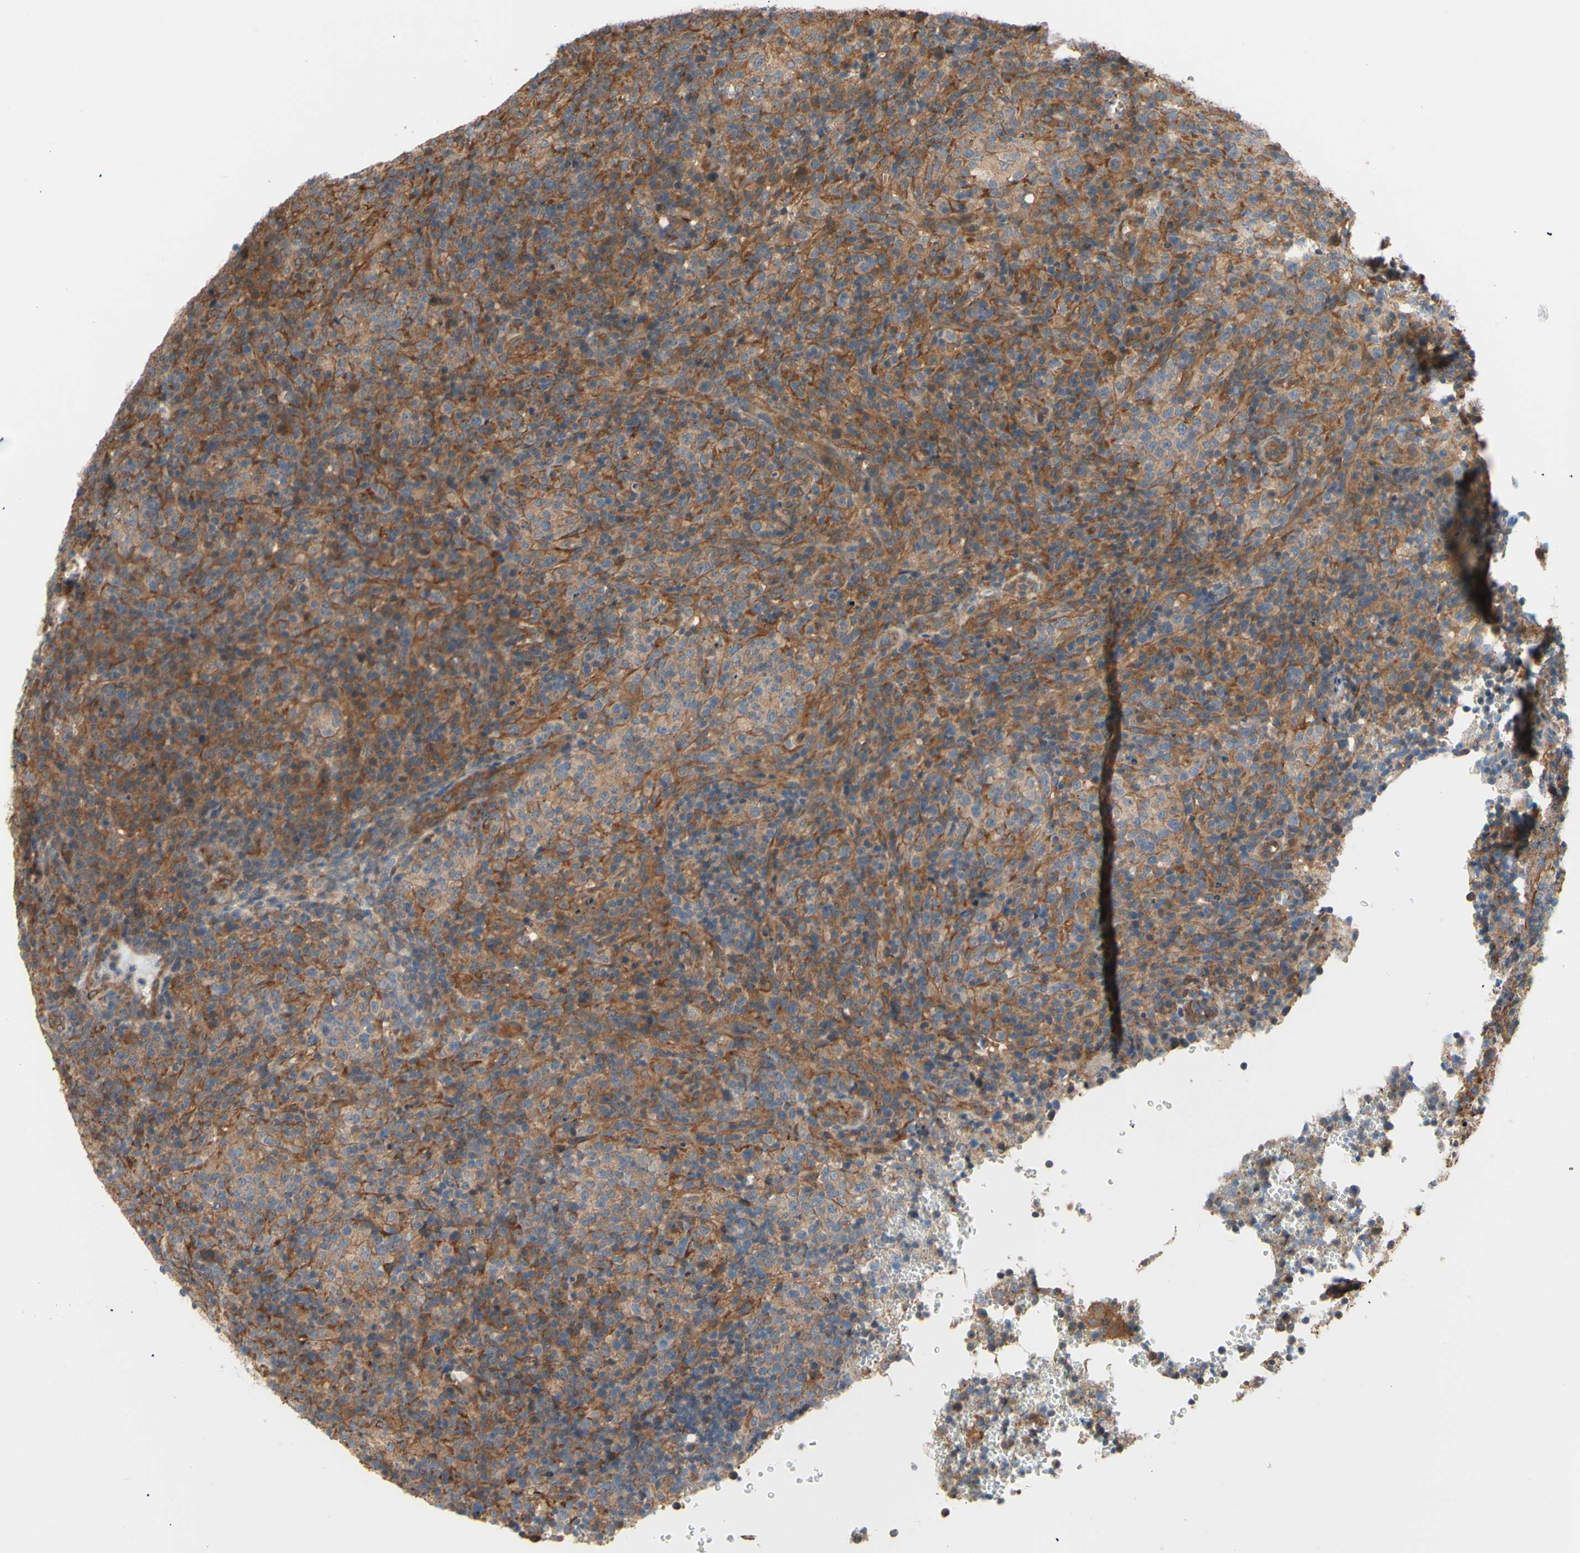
{"staining": {"intensity": "moderate", "quantity": ">75%", "location": "cytoplasmic/membranous"}, "tissue": "lymphoma", "cell_type": "Tumor cells", "image_type": "cancer", "snomed": [{"axis": "morphology", "description": "Malignant lymphoma, non-Hodgkin's type, High grade"}, {"axis": "topography", "description": "Lymph node"}], "caption": "Immunohistochemical staining of malignant lymphoma, non-Hodgkin's type (high-grade) exhibits medium levels of moderate cytoplasmic/membranous positivity in about >75% of tumor cells.", "gene": "DYNLRB1", "patient": {"sex": "female", "age": 76}}